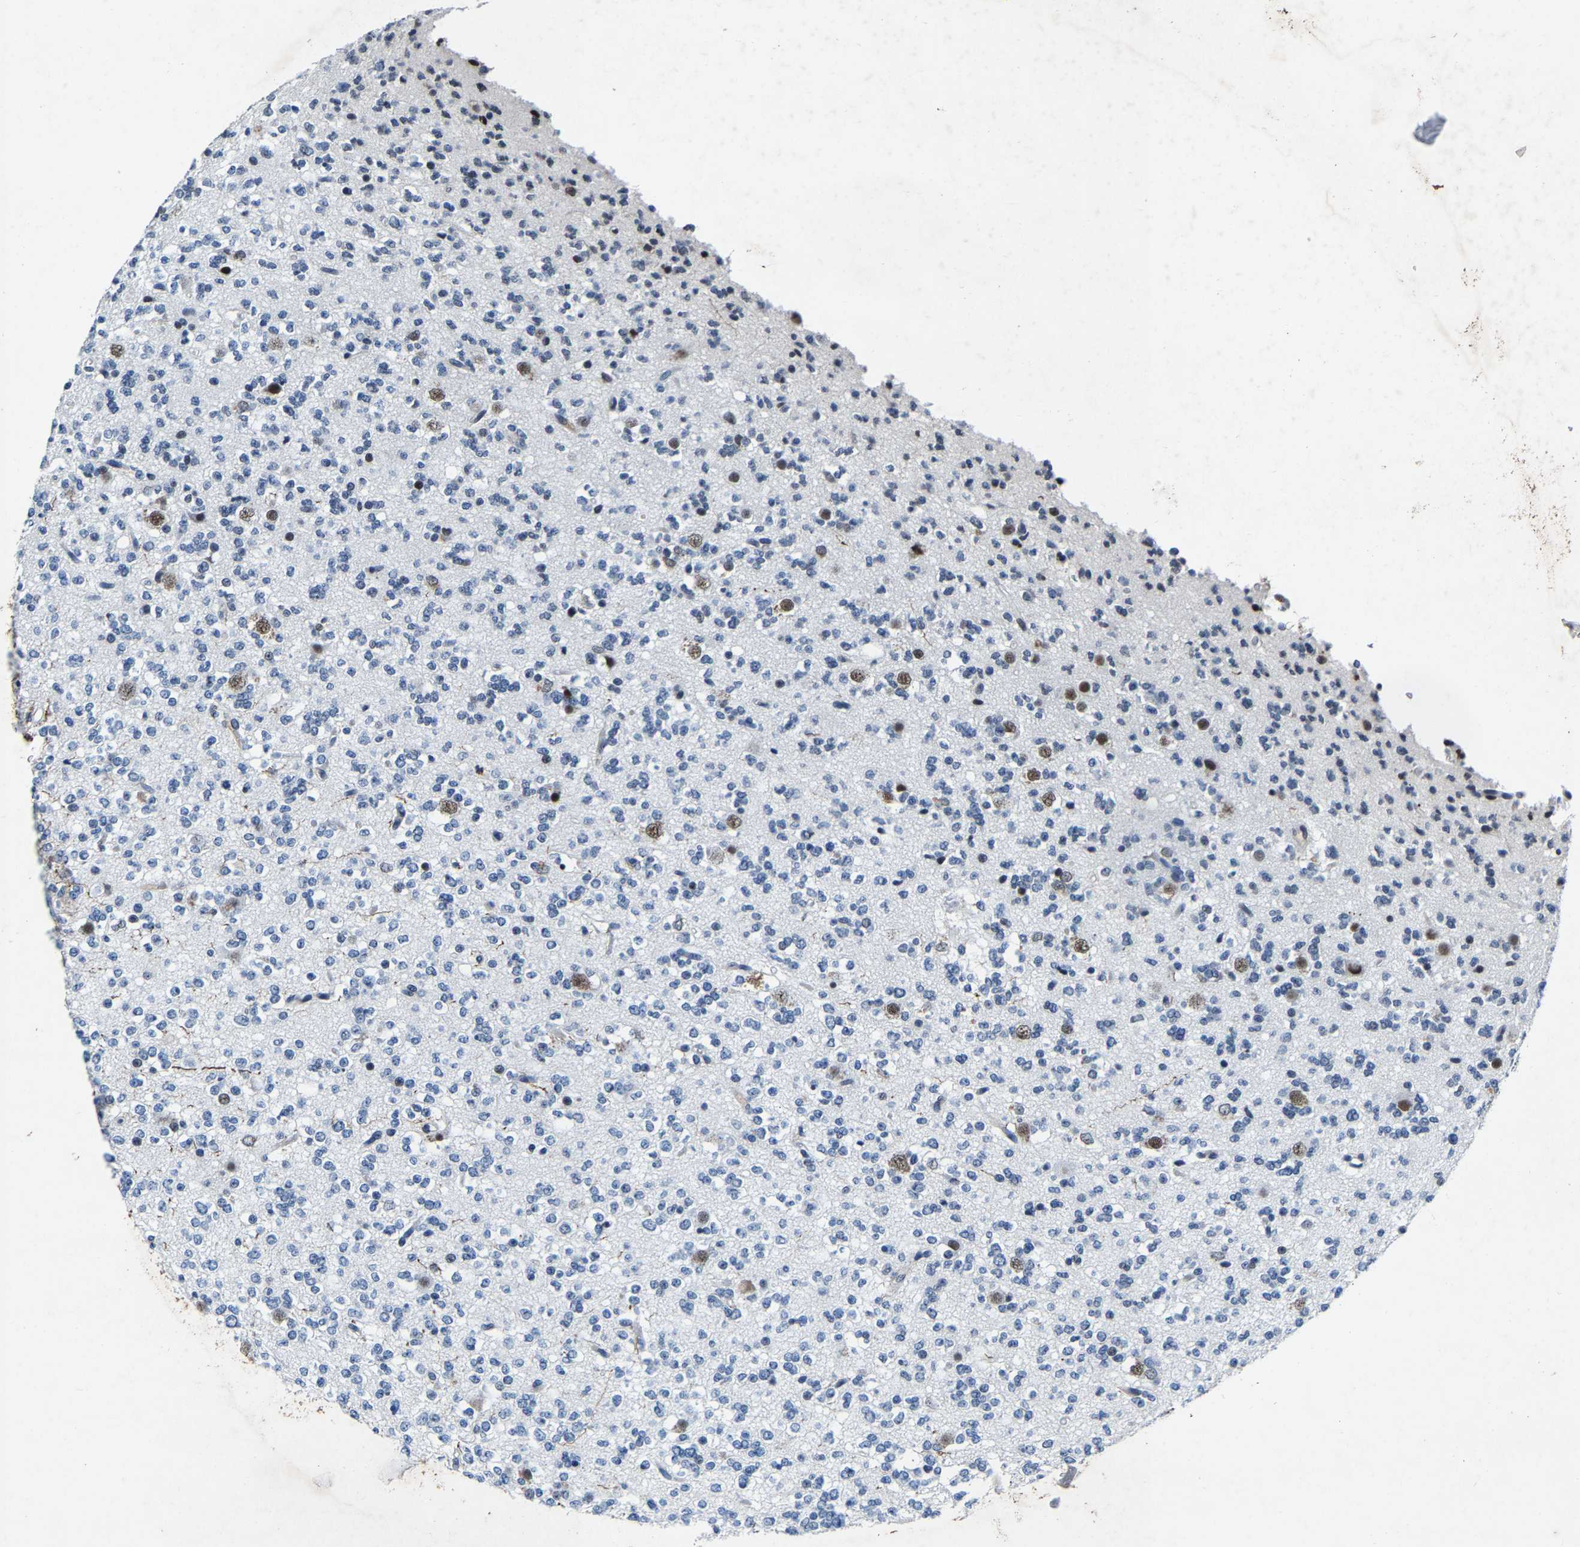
{"staining": {"intensity": "negative", "quantity": "none", "location": "none"}, "tissue": "glioma", "cell_type": "Tumor cells", "image_type": "cancer", "snomed": [{"axis": "morphology", "description": "Glioma, malignant, Low grade"}, {"axis": "topography", "description": "Brain"}], "caption": "Tumor cells are negative for brown protein staining in malignant glioma (low-grade).", "gene": "UBN2", "patient": {"sex": "male", "age": 38}}